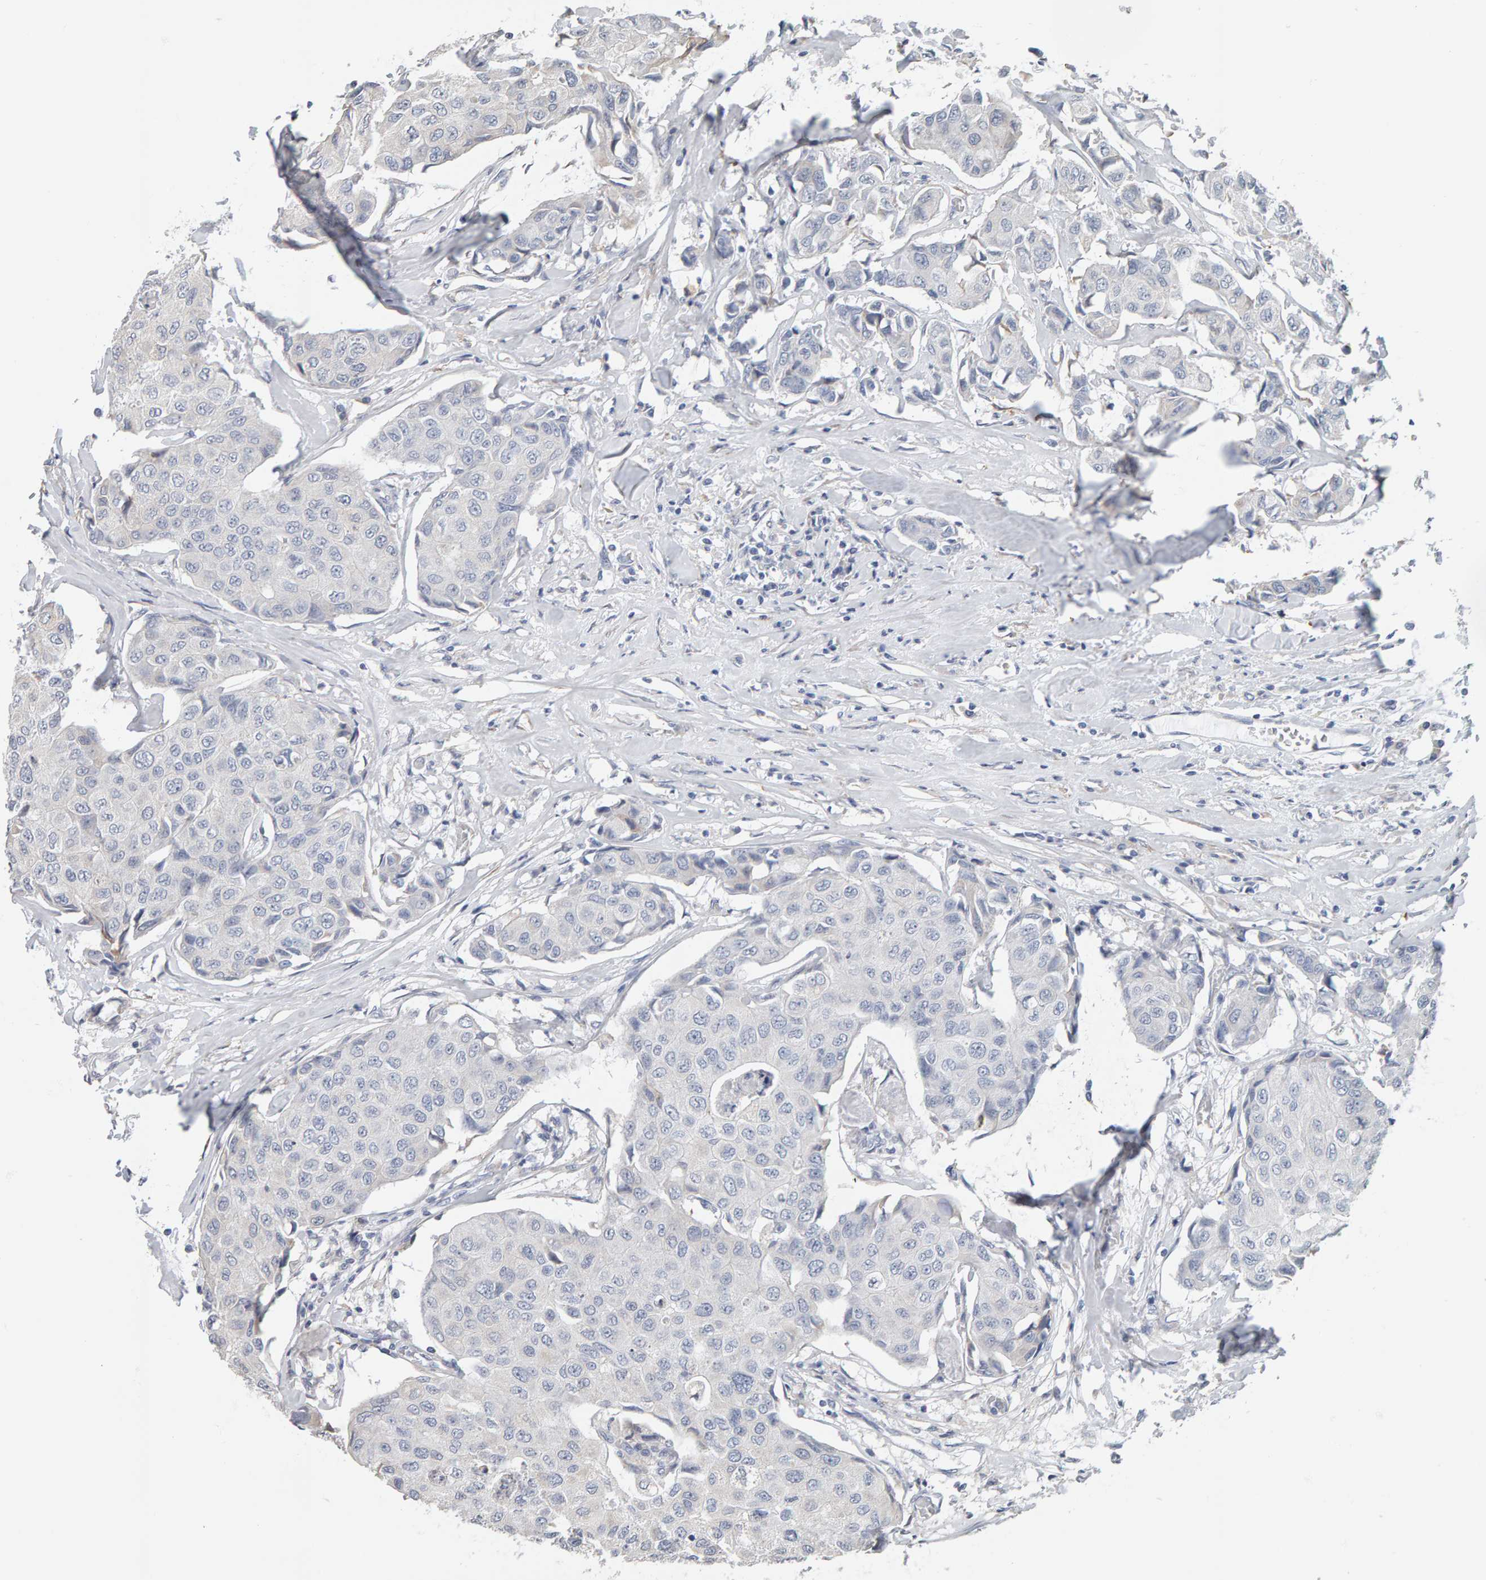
{"staining": {"intensity": "negative", "quantity": "none", "location": "none"}, "tissue": "breast cancer", "cell_type": "Tumor cells", "image_type": "cancer", "snomed": [{"axis": "morphology", "description": "Duct carcinoma"}, {"axis": "topography", "description": "Breast"}], "caption": "Photomicrograph shows no protein expression in tumor cells of infiltrating ductal carcinoma (breast) tissue.", "gene": "ADHFE1", "patient": {"sex": "female", "age": 80}}